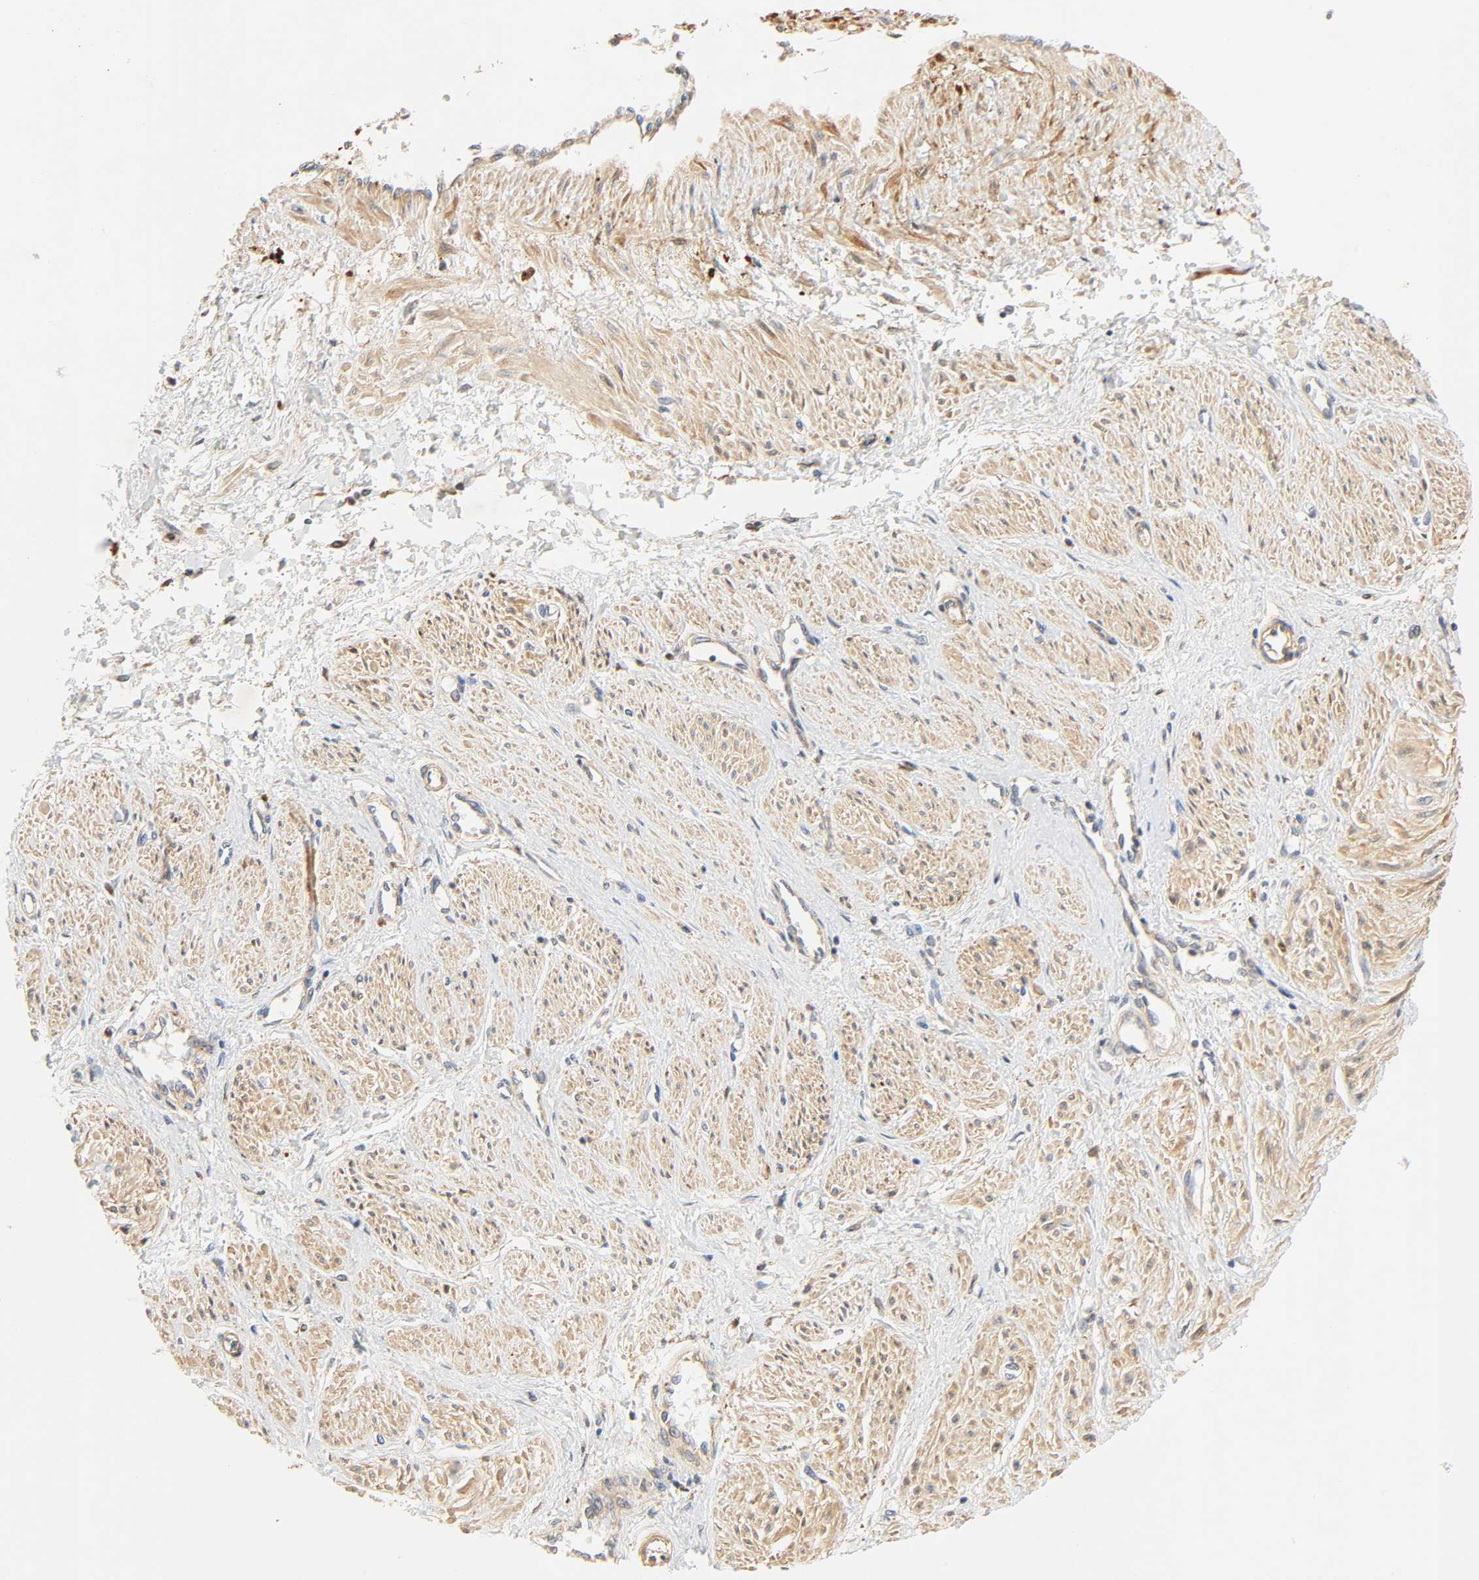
{"staining": {"intensity": "moderate", "quantity": ">75%", "location": "cytoplasmic/membranous"}, "tissue": "smooth muscle", "cell_type": "Smooth muscle cells", "image_type": "normal", "snomed": [{"axis": "morphology", "description": "Normal tissue, NOS"}, {"axis": "topography", "description": "Smooth muscle"}, {"axis": "topography", "description": "Uterus"}], "caption": "Benign smooth muscle shows moderate cytoplasmic/membranous positivity in approximately >75% of smooth muscle cells.", "gene": "MAPK6", "patient": {"sex": "female", "age": 39}}